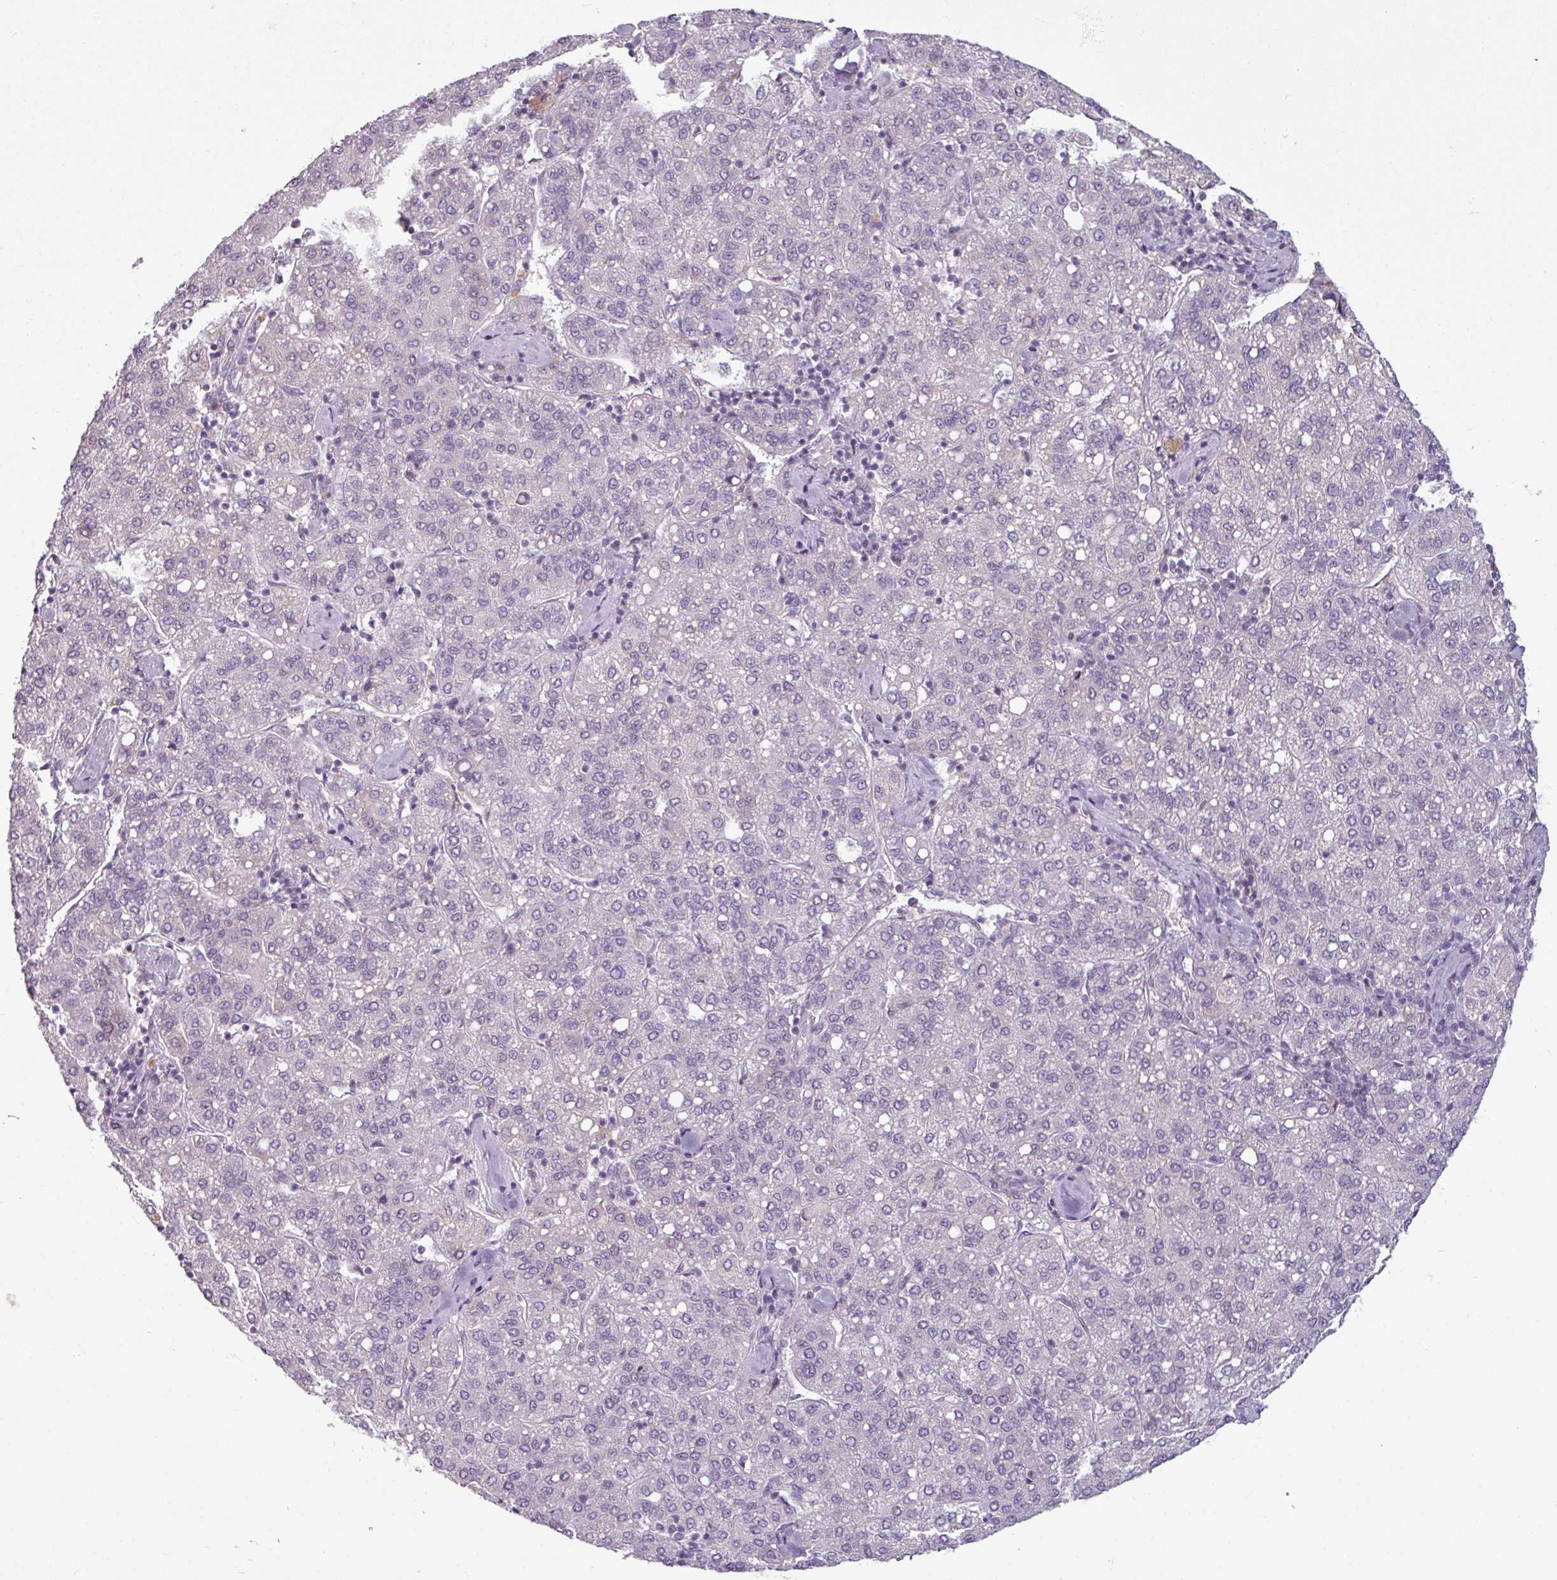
{"staining": {"intensity": "moderate", "quantity": "<25%", "location": "cytoplasmic/membranous"}, "tissue": "liver cancer", "cell_type": "Tumor cells", "image_type": "cancer", "snomed": [{"axis": "morphology", "description": "Carcinoma, Hepatocellular, NOS"}, {"axis": "topography", "description": "Liver"}], "caption": "Immunohistochemistry of liver cancer (hepatocellular carcinoma) displays low levels of moderate cytoplasmic/membranous staining in about <25% of tumor cells.", "gene": "UVSSA", "patient": {"sex": "male", "age": 65}}